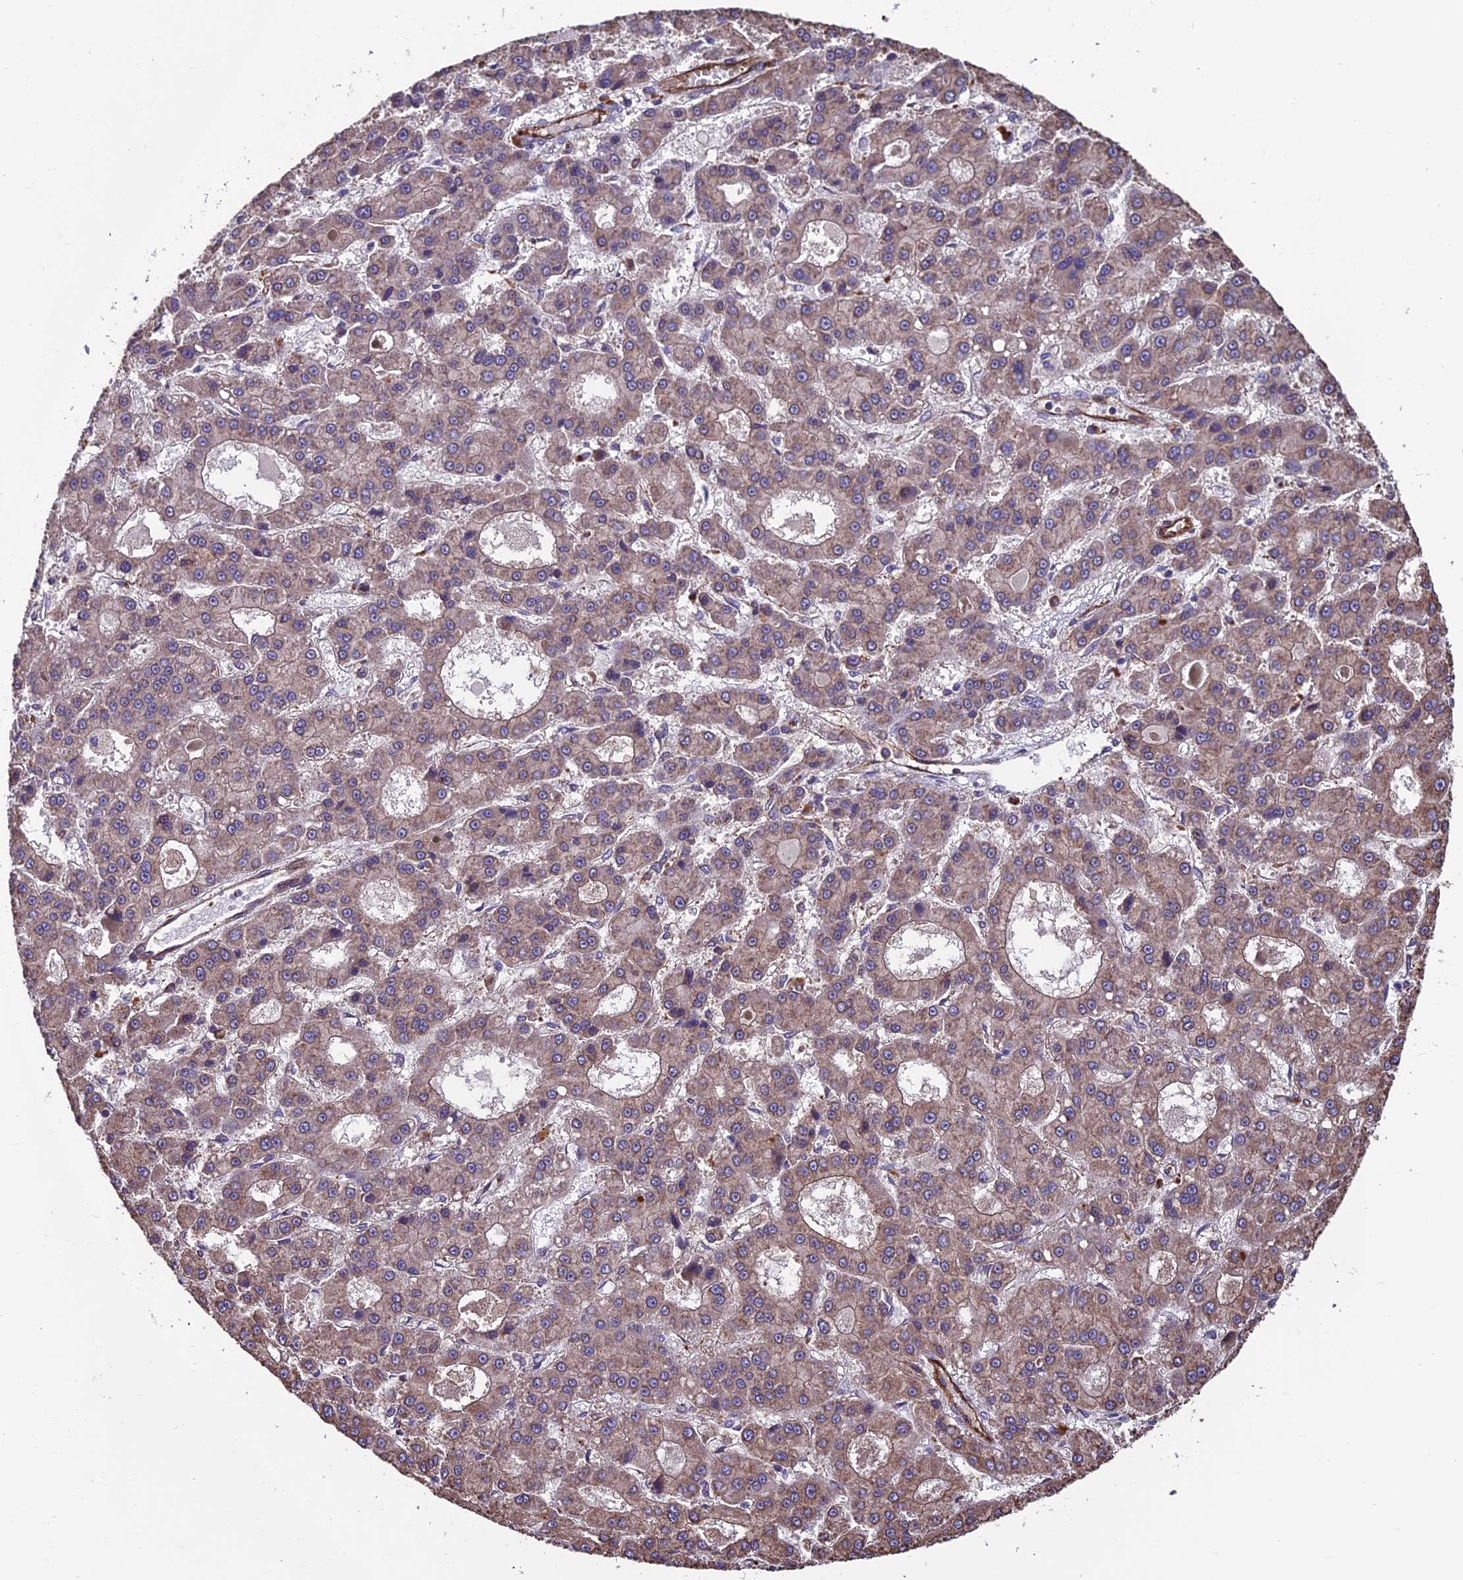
{"staining": {"intensity": "weak", "quantity": "<25%", "location": "cytoplasmic/membranous"}, "tissue": "liver cancer", "cell_type": "Tumor cells", "image_type": "cancer", "snomed": [{"axis": "morphology", "description": "Carcinoma, Hepatocellular, NOS"}, {"axis": "topography", "description": "Liver"}], "caption": "Tumor cells show no significant staining in liver cancer (hepatocellular carcinoma).", "gene": "RTN4RL1", "patient": {"sex": "male", "age": 70}}